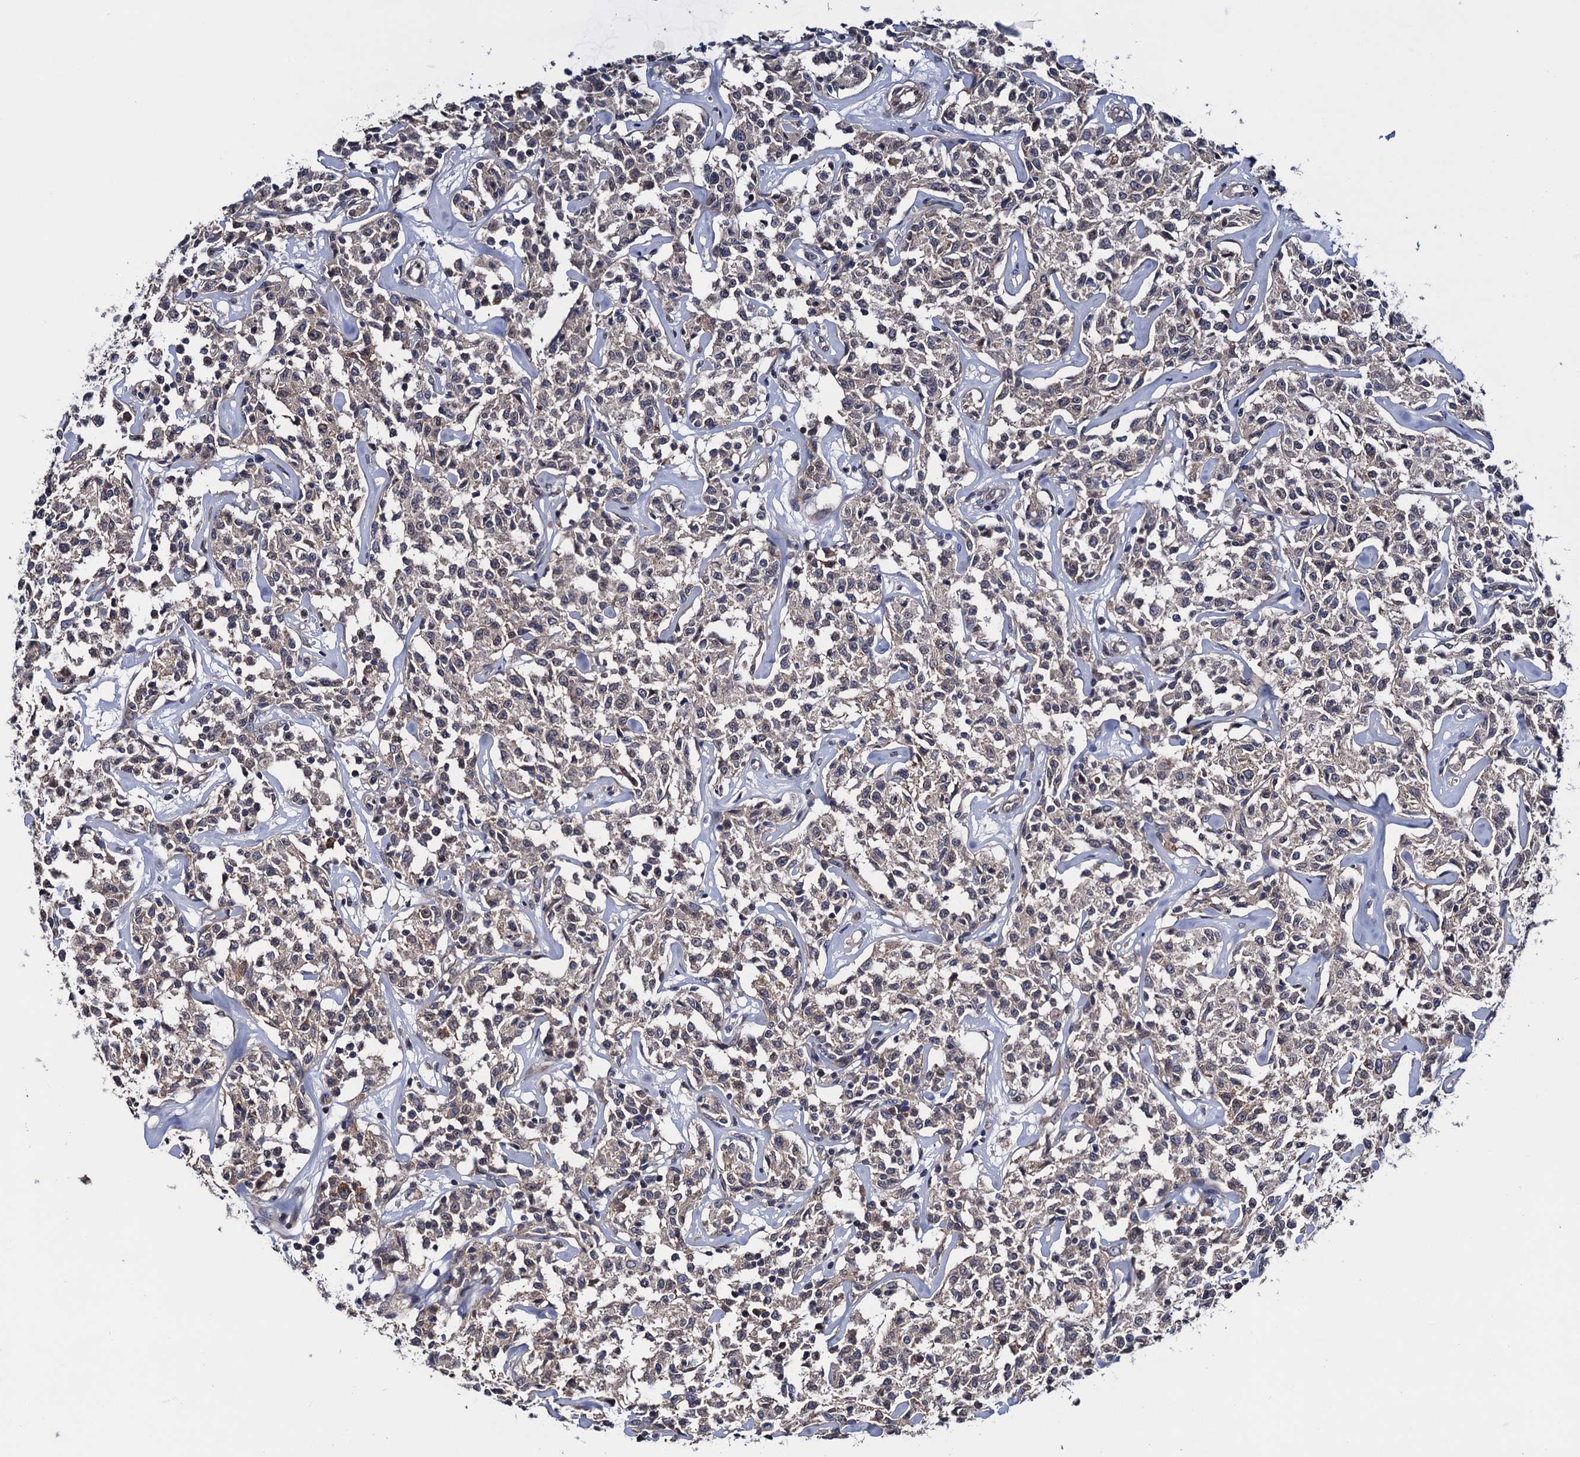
{"staining": {"intensity": "weak", "quantity": "<25%", "location": "cytoplasmic/membranous"}, "tissue": "lymphoma", "cell_type": "Tumor cells", "image_type": "cancer", "snomed": [{"axis": "morphology", "description": "Malignant lymphoma, non-Hodgkin's type, Low grade"}, {"axis": "topography", "description": "Small intestine"}], "caption": "Immunohistochemistry image of lymphoma stained for a protein (brown), which exhibits no staining in tumor cells.", "gene": "TRMT112", "patient": {"sex": "female", "age": 59}}